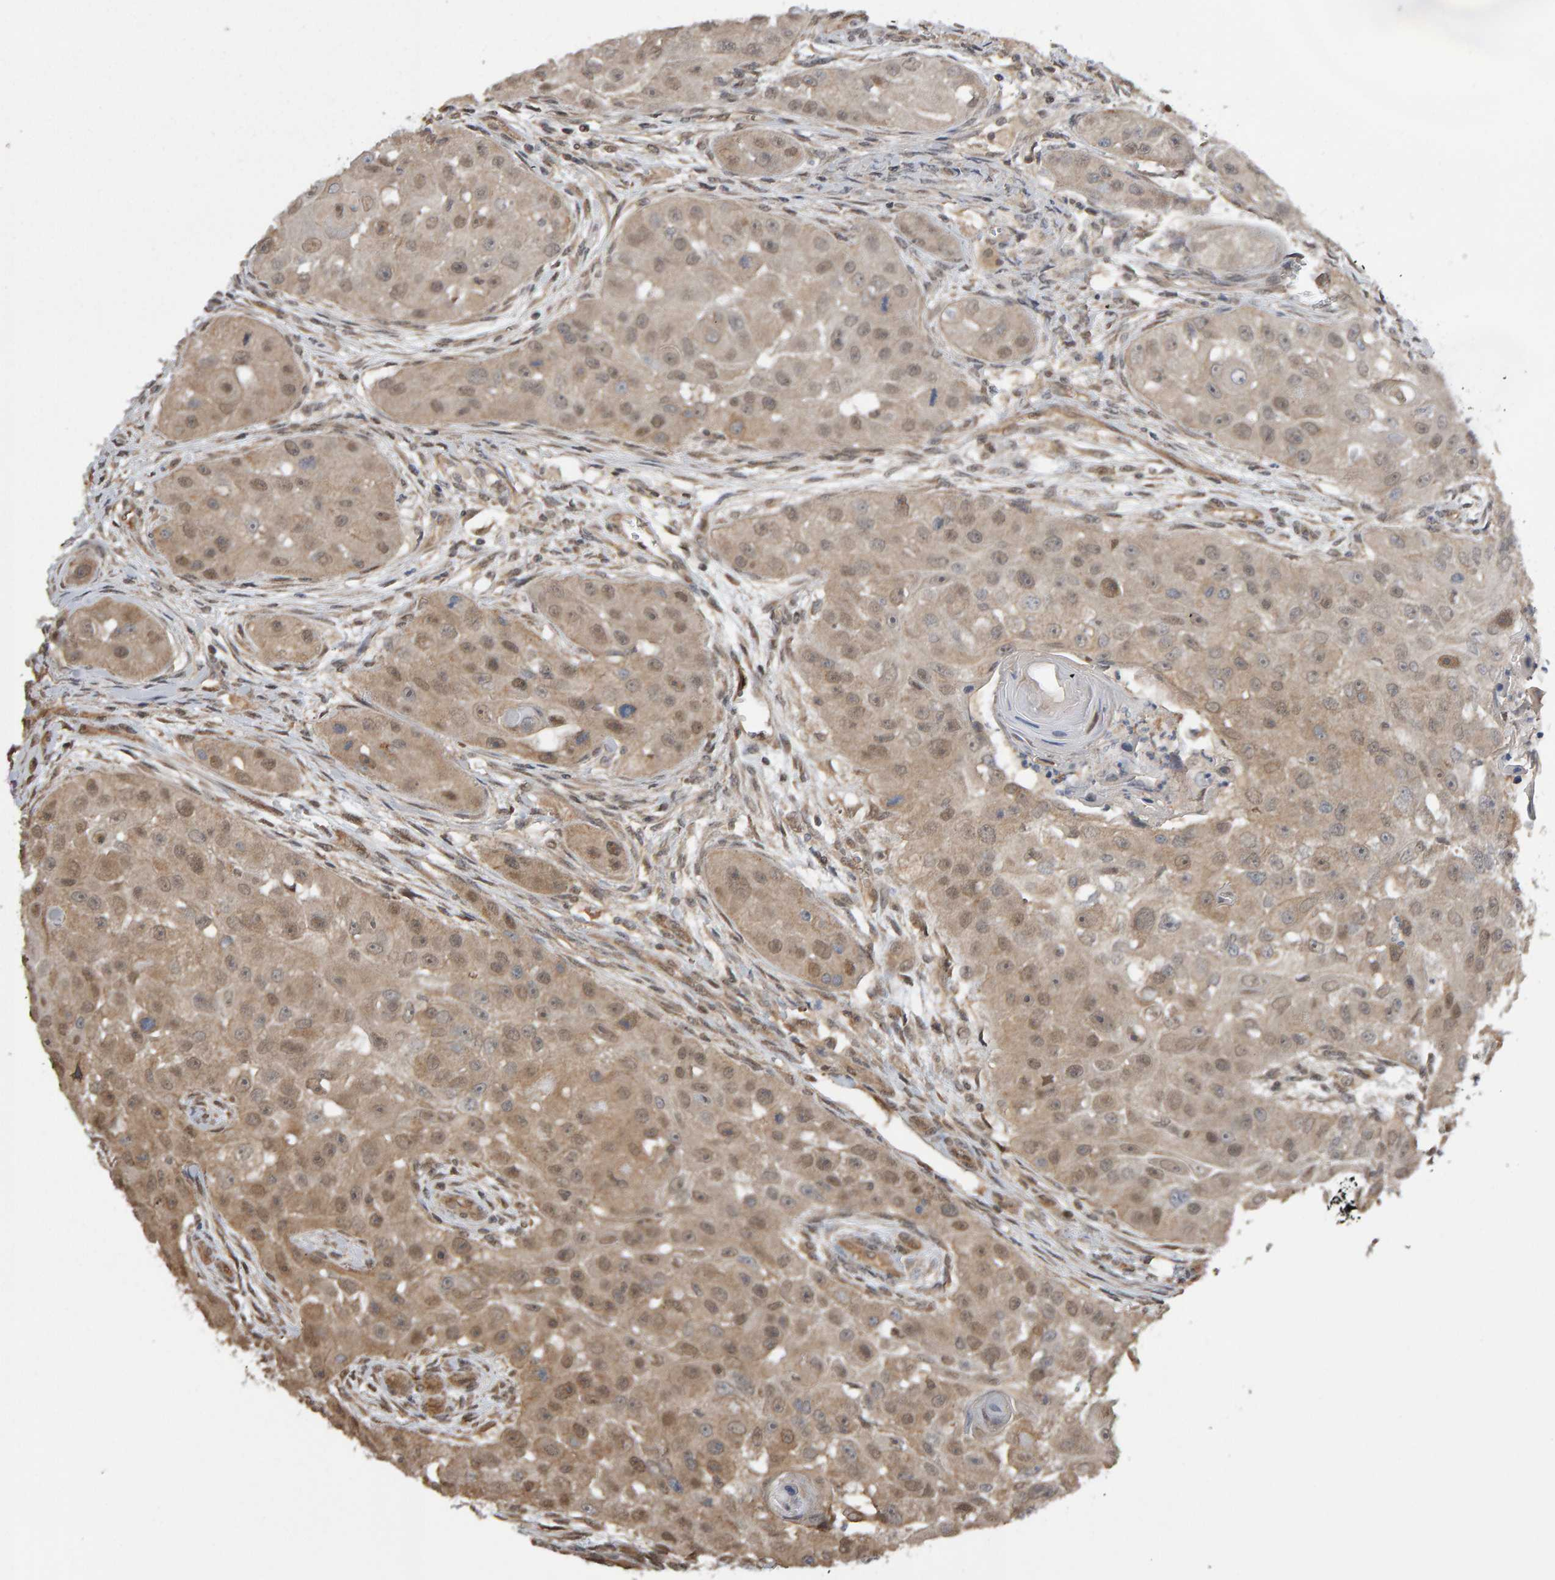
{"staining": {"intensity": "weak", "quantity": ">75%", "location": "cytoplasmic/membranous,nuclear"}, "tissue": "head and neck cancer", "cell_type": "Tumor cells", "image_type": "cancer", "snomed": [{"axis": "morphology", "description": "Normal tissue, NOS"}, {"axis": "morphology", "description": "Squamous cell carcinoma, NOS"}, {"axis": "topography", "description": "Skeletal muscle"}, {"axis": "topography", "description": "Head-Neck"}], "caption": "Weak cytoplasmic/membranous and nuclear staining for a protein is identified in about >75% of tumor cells of head and neck cancer (squamous cell carcinoma) using immunohistochemistry (IHC).", "gene": "COASY", "patient": {"sex": "male", "age": 51}}